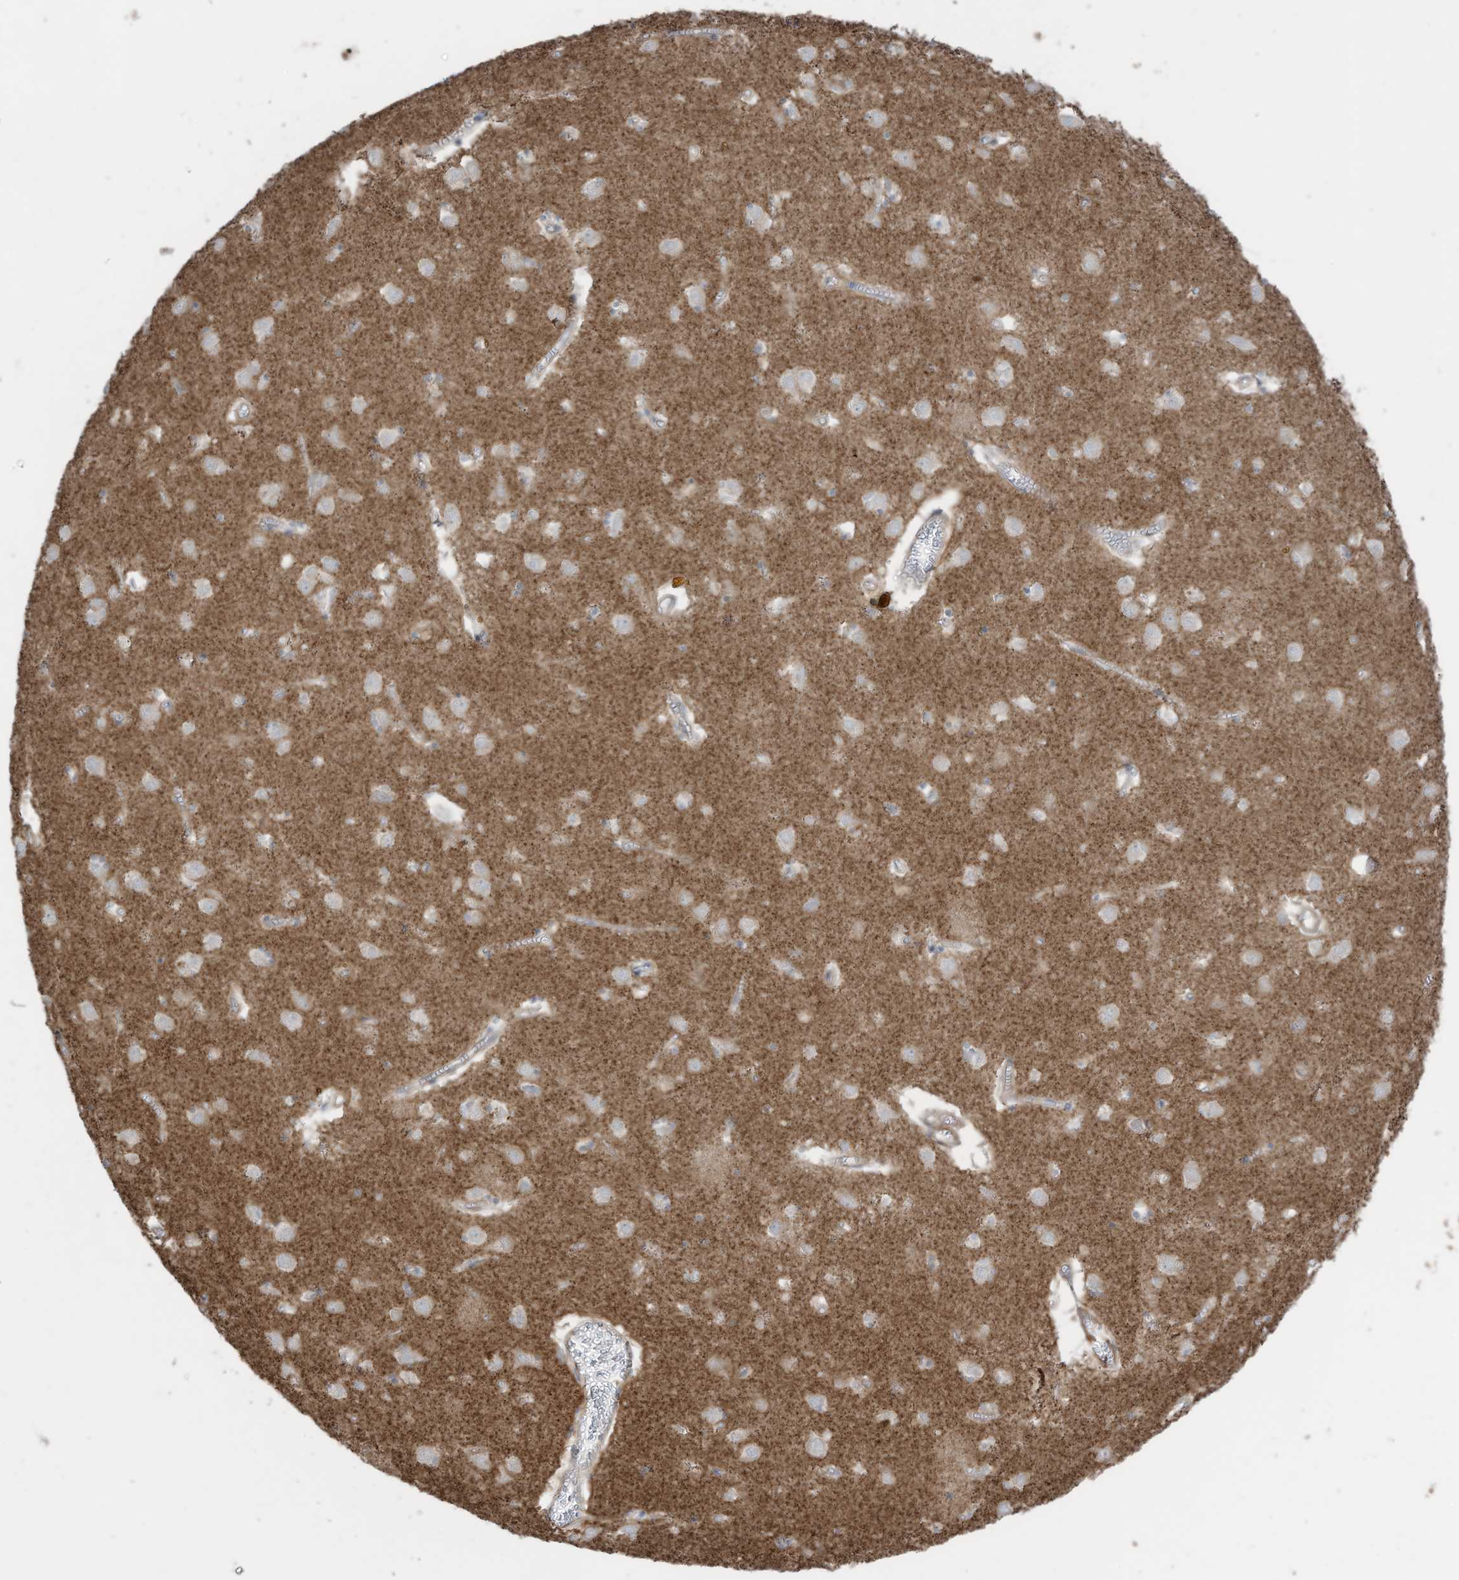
{"staining": {"intensity": "negative", "quantity": "none", "location": "none"}, "tissue": "caudate", "cell_type": "Glial cells", "image_type": "normal", "snomed": [{"axis": "morphology", "description": "Normal tissue, NOS"}, {"axis": "topography", "description": "Lateral ventricle wall"}], "caption": "Human caudate stained for a protein using IHC reveals no positivity in glial cells.", "gene": "SLC17A7", "patient": {"sex": "male", "age": 70}}